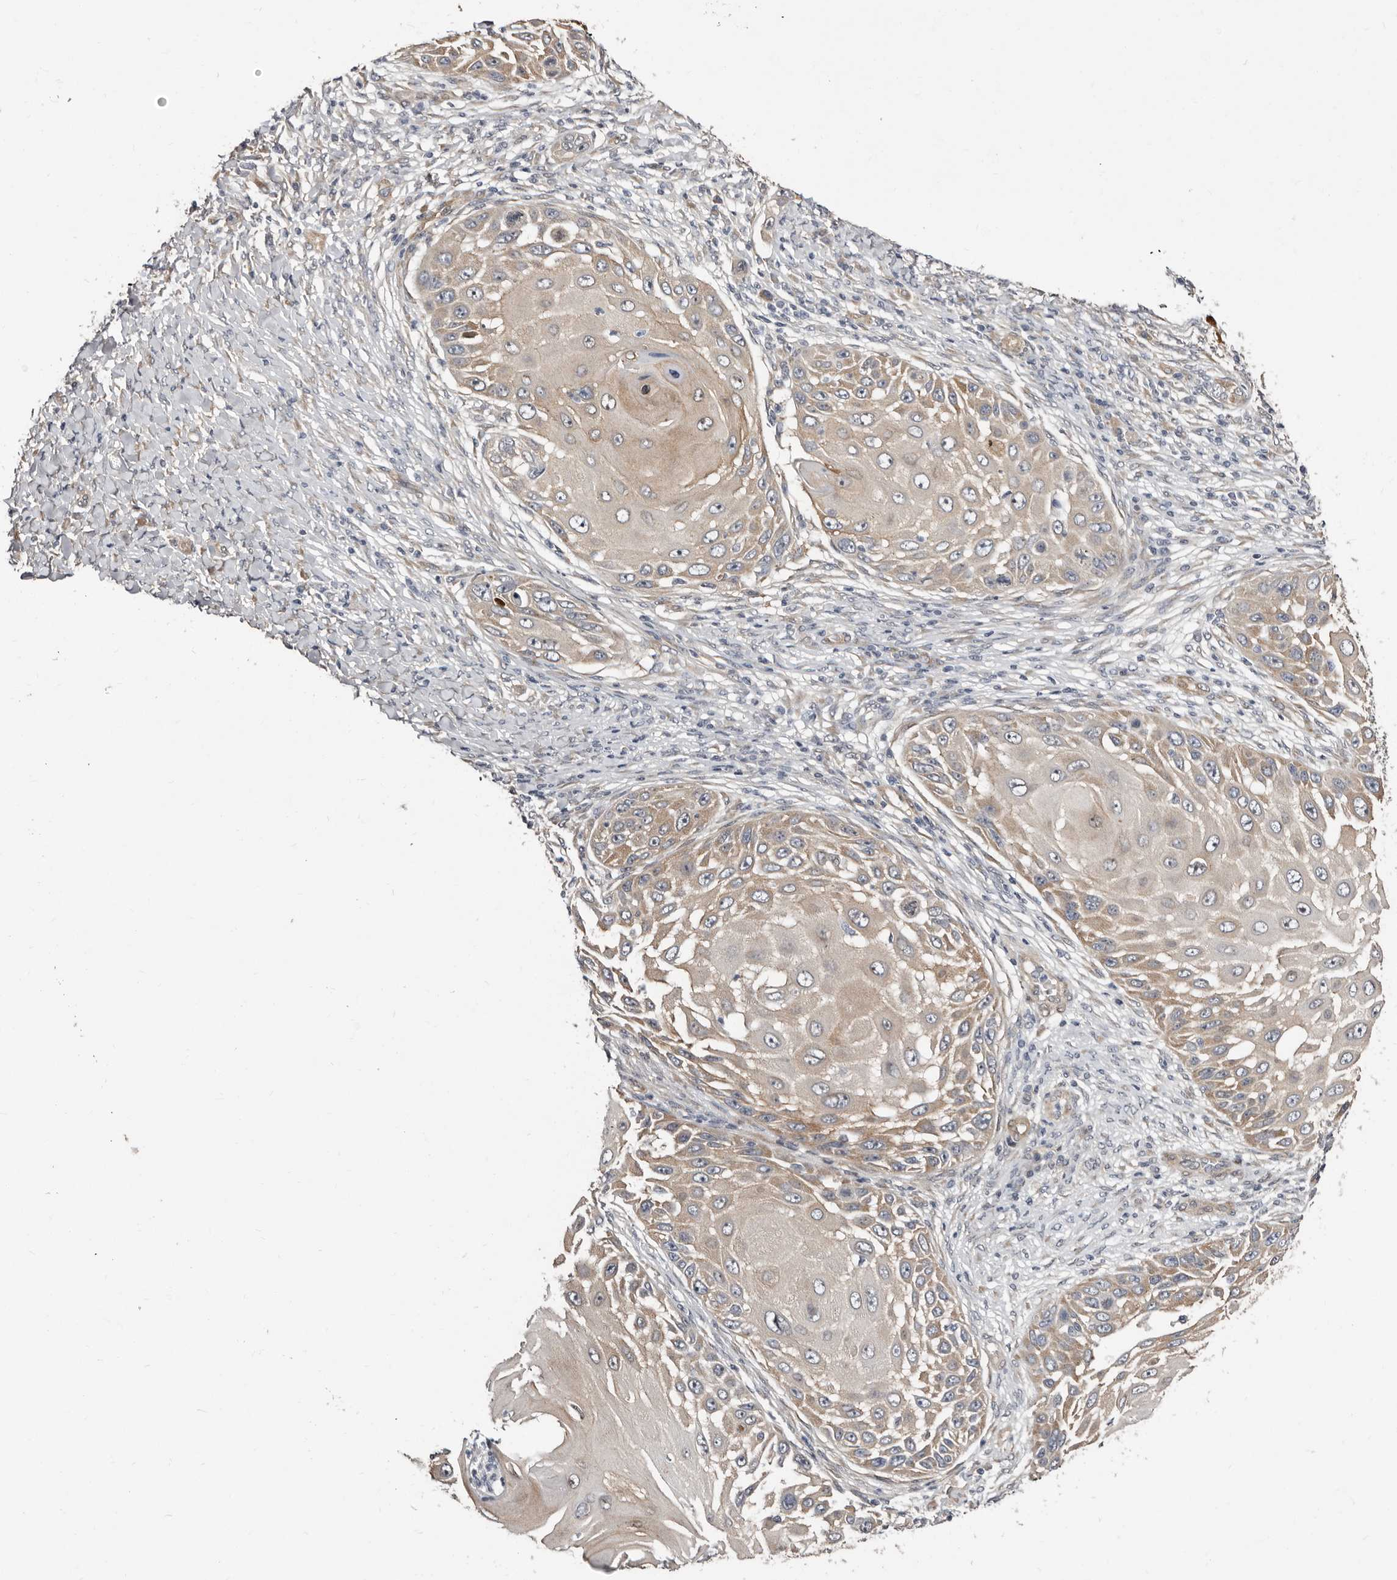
{"staining": {"intensity": "weak", "quantity": ">75%", "location": "cytoplasmic/membranous"}, "tissue": "skin cancer", "cell_type": "Tumor cells", "image_type": "cancer", "snomed": [{"axis": "morphology", "description": "Squamous cell carcinoma, NOS"}, {"axis": "topography", "description": "Skin"}], "caption": "Protein staining displays weak cytoplasmic/membranous expression in about >75% of tumor cells in skin cancer (squamous cell carcinoma). (DAB IHC, brown staining for protein, blue staining for nuclei).", "gene": "SBDS", "patient": {"sex": "female", "age": 44}}